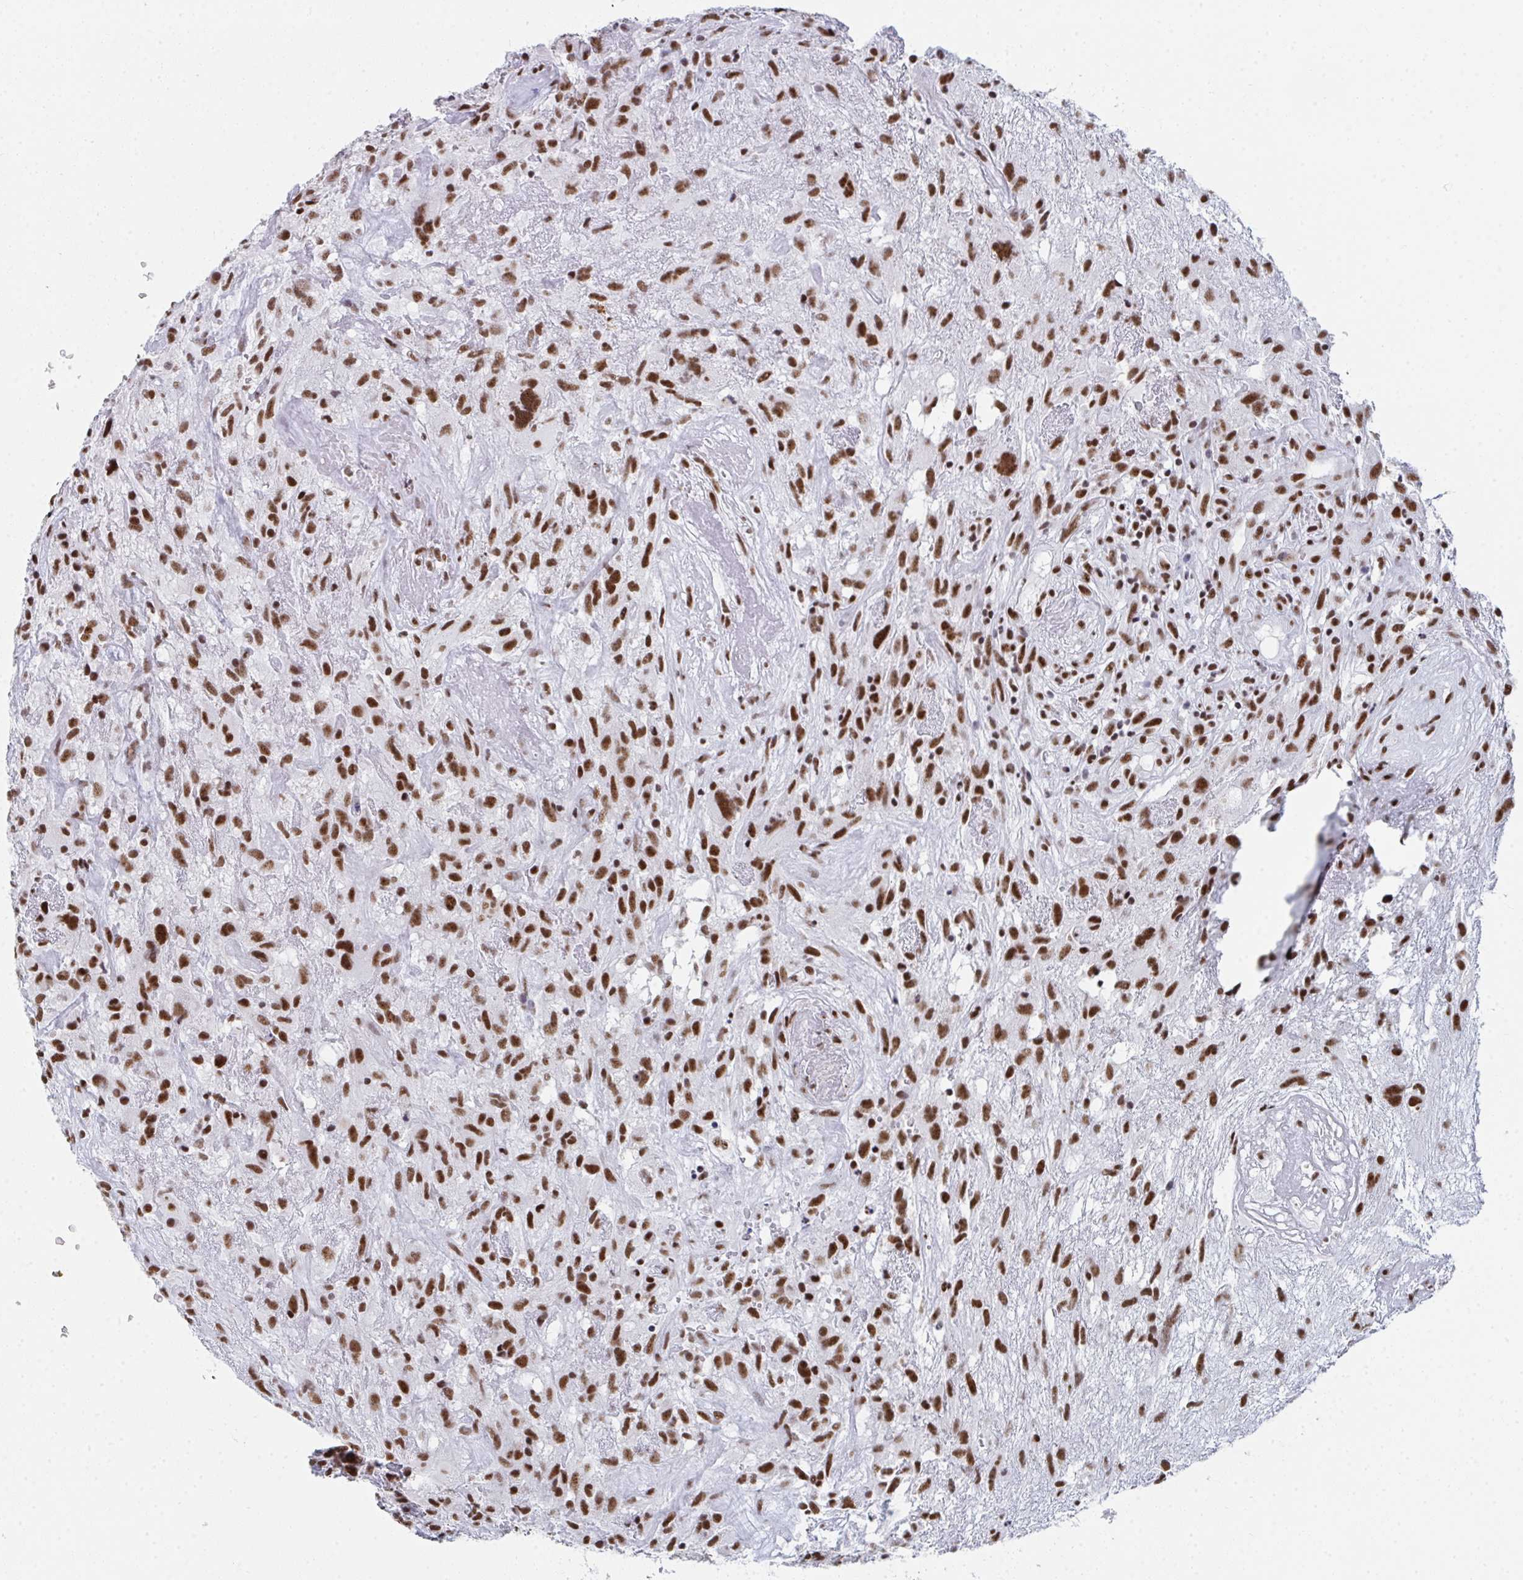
{"staining": {"intensity": "moderate", "quantity": ">75%", "location": "nuclear"}, "tissue": "glioma", "cell_type": "Tumor cells", "image_type": "cancer", "snomed": [{"axis": "morphology", "description": "Glioma, malignant, High grade"}, {"axis": "topography", "description": "Brain"}], "caption": "An immunohistochemistry (IHC) photomicrograph of tumor tissue is shown. Protein staining in brown shows moderate nuclear positivity in malignant glioma (high-grade) within tumor cells. (DAB IHC, brown staining for protein, blue staining for nuclei).", "gene": "SNRNP70", "patient": {"sex": "male", "age": 46}}